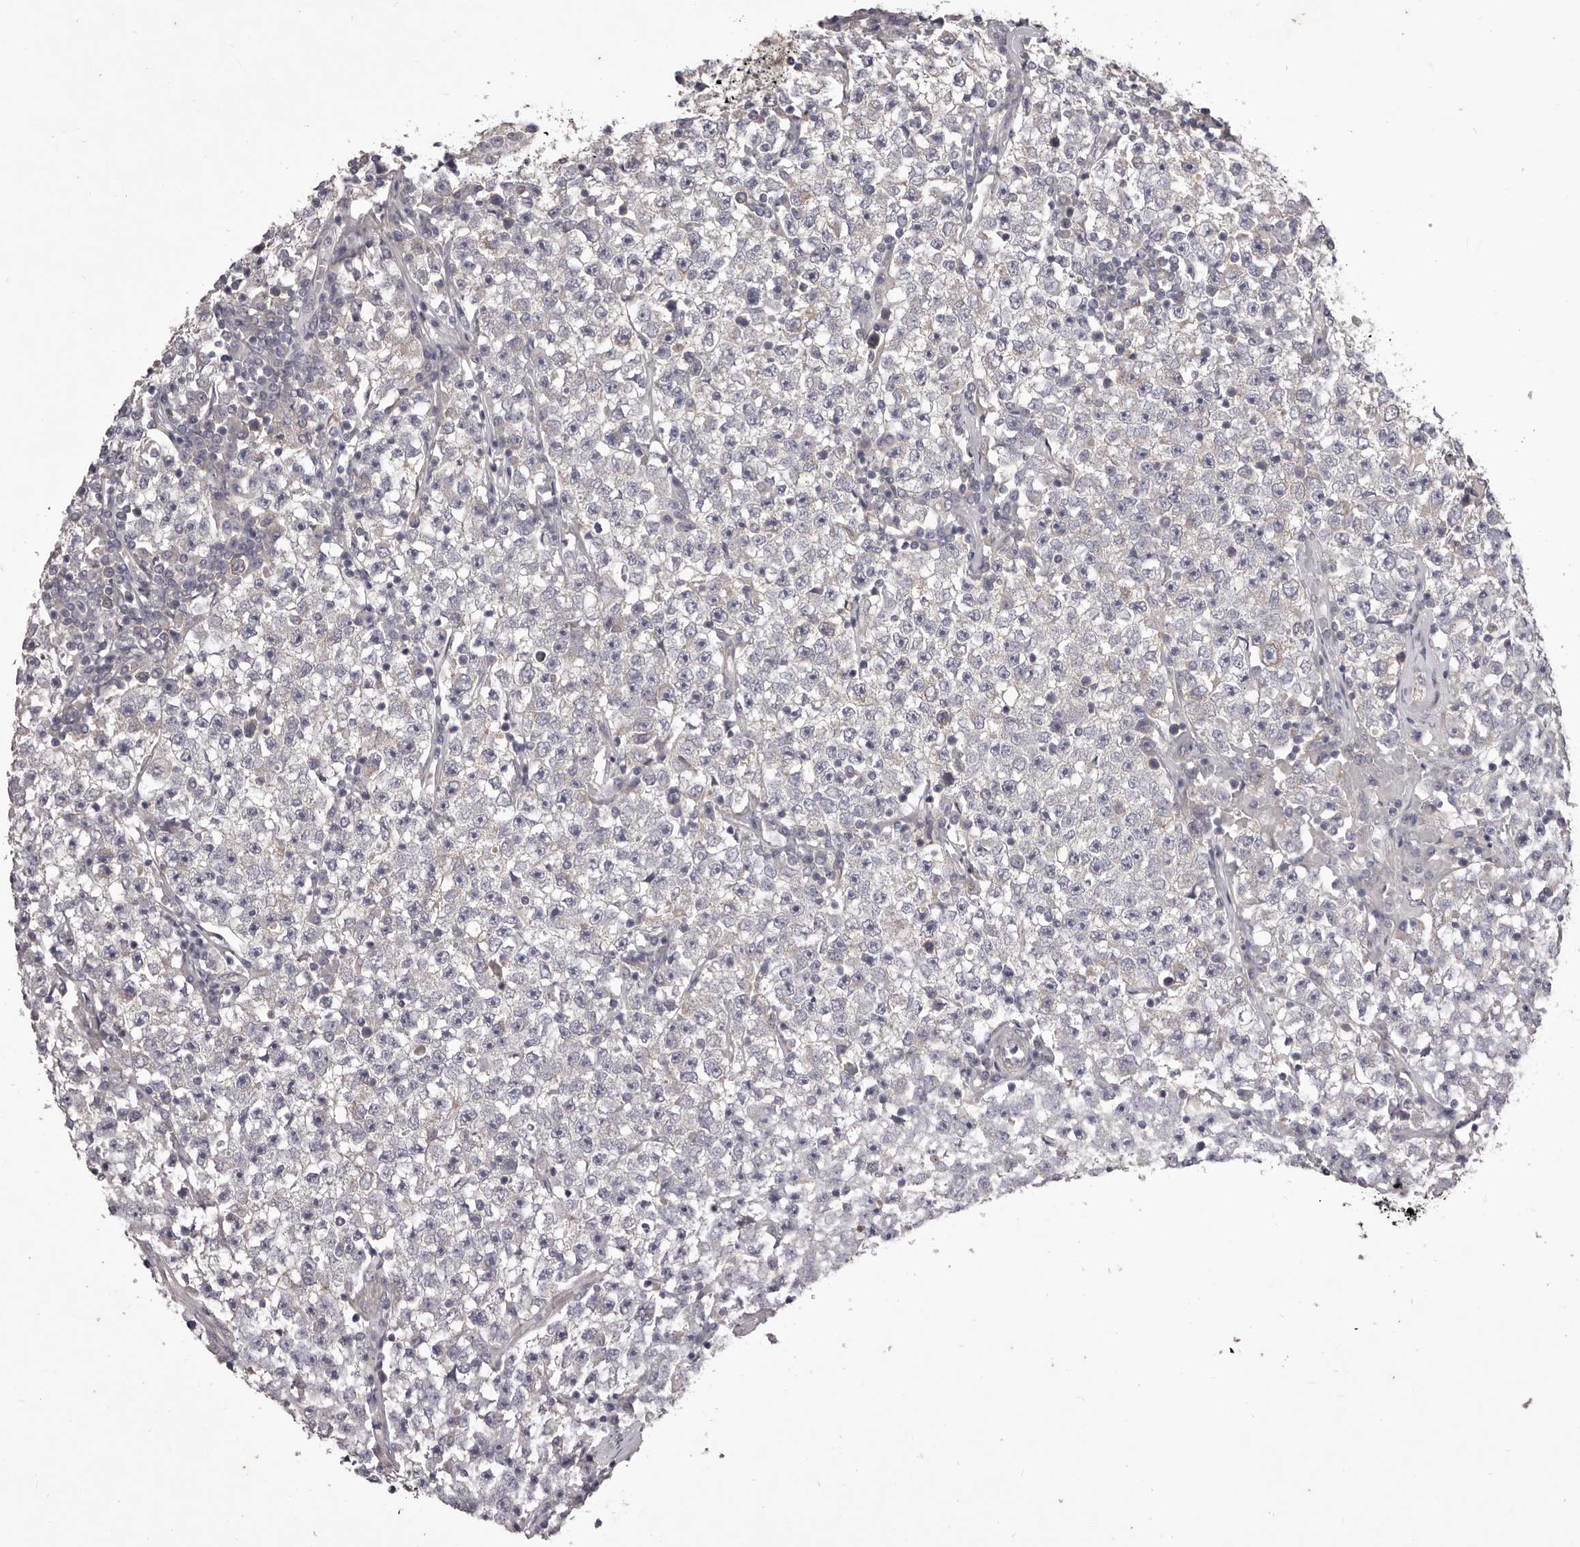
{"staining": {"intensity": "negative", "quantity": "none", "location": "none"}, "tissue": "testis cancer", "cell_type": "Tumor cells", "image_type": "cancer", "snomed": [{"axis": "morphology", "description": "Seminoma, NOS"}, {"axis": "topography", "description": "Testis"}], "caption": "IHC of testis cancer (seminoma) displays no positivity in tumor cells.", "gene": "PNRC1", "patient": {"sex": "male", "age": 22}}